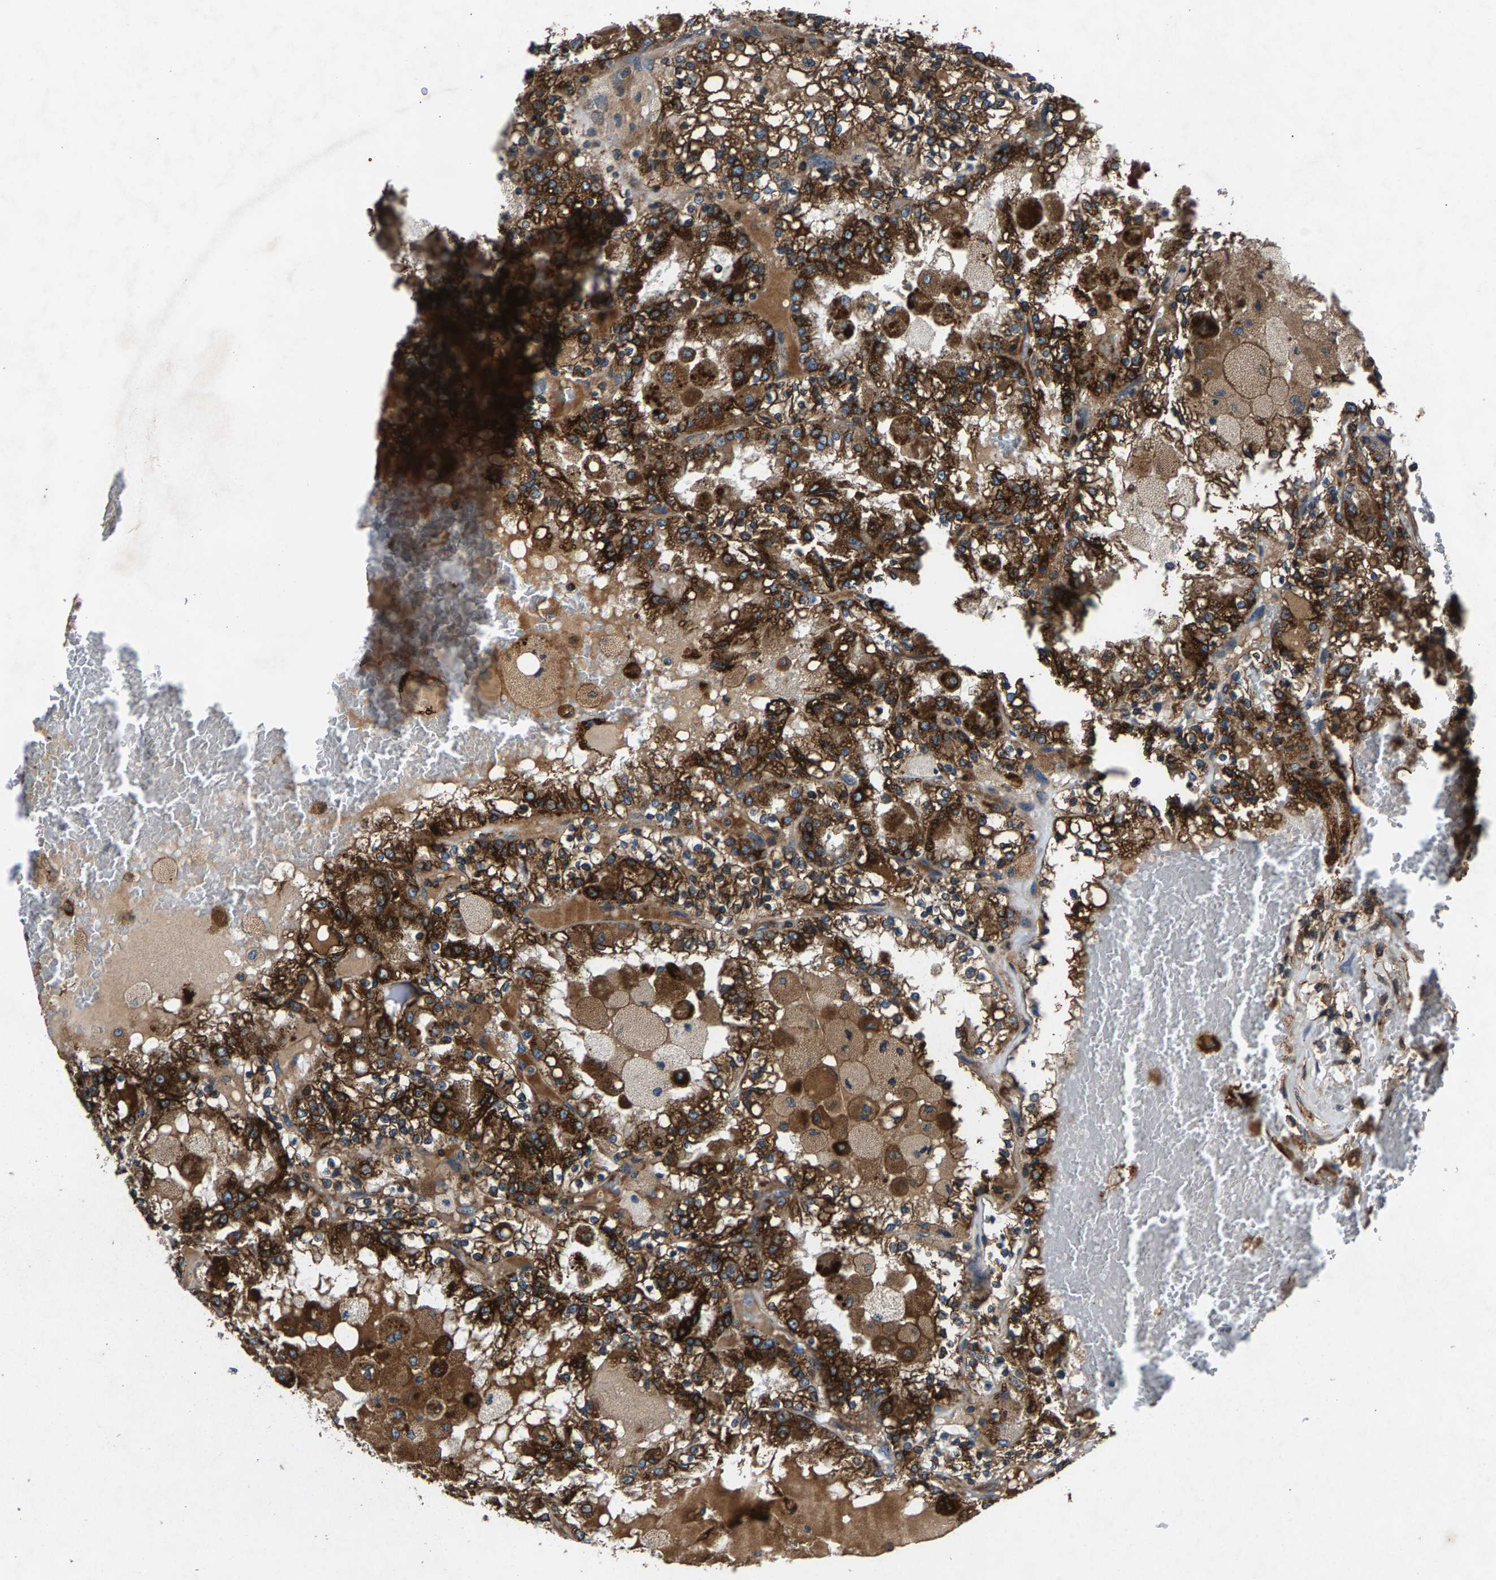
{"staining": {"intensity": "strong", "quantity": ">75%", "location": "cytoplasmic/membranous"}, "tissue": "renal cancer", "cell_type": "Tumor cells", "image_type": "cancer", "snomed": [{"axis": "morphology", "description": "Adenocarcinoma, NOS"}, {"axis": "topography", "description": "Kidney"}], "caption": "This is an image of immunohistochemistry (IHC) staining of renal adenocarcinoma, which shows strong positivity in the cytoplasmic/membranous of tumor cells.", "gene": "LPCAT1", "patient": {"sex": "female", "age": 56}}